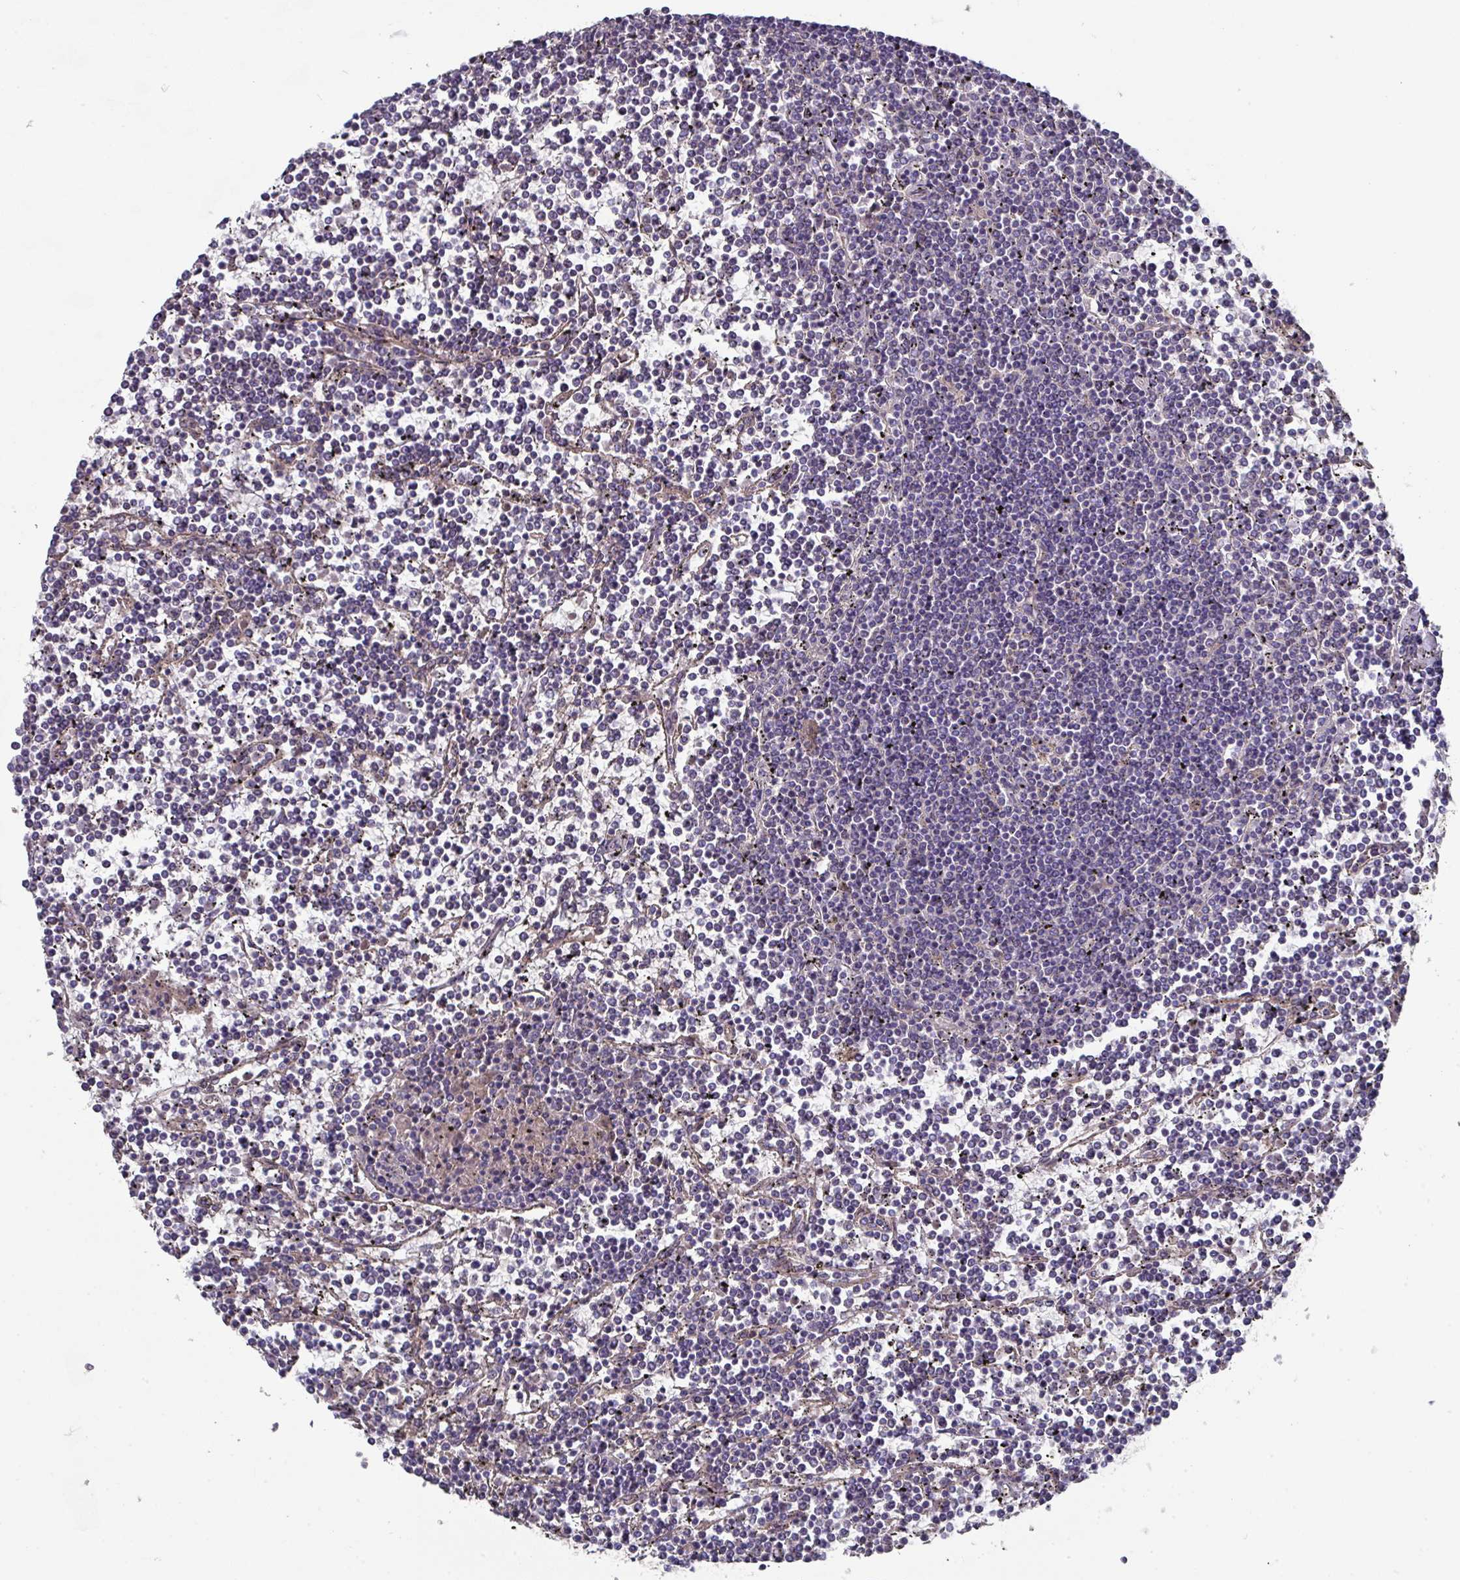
{"staining": {"intensity": "negative", "quantity": "none", "location": "none"}, "tissue": "lymphoma", "cell_type": "Tumor cells", "image_type": "cancer", "snomed": [{"axis": "morphology", "description": "Malignant lymphoma, non-Hodgkin's type, Low grade"}, {"axis": "topography", "description": "Spleen"}], "caption": "Immunohistochemistry micrograph of human low-grade malignant lymphoma, non-Hodgkin's type stained for a protein (brown), which shows no staining in tumor cells. (IHC, brightfield microscopy, high magnification).", "gene": "PRR5", "patient": {"sex": "female", "age": 19}}